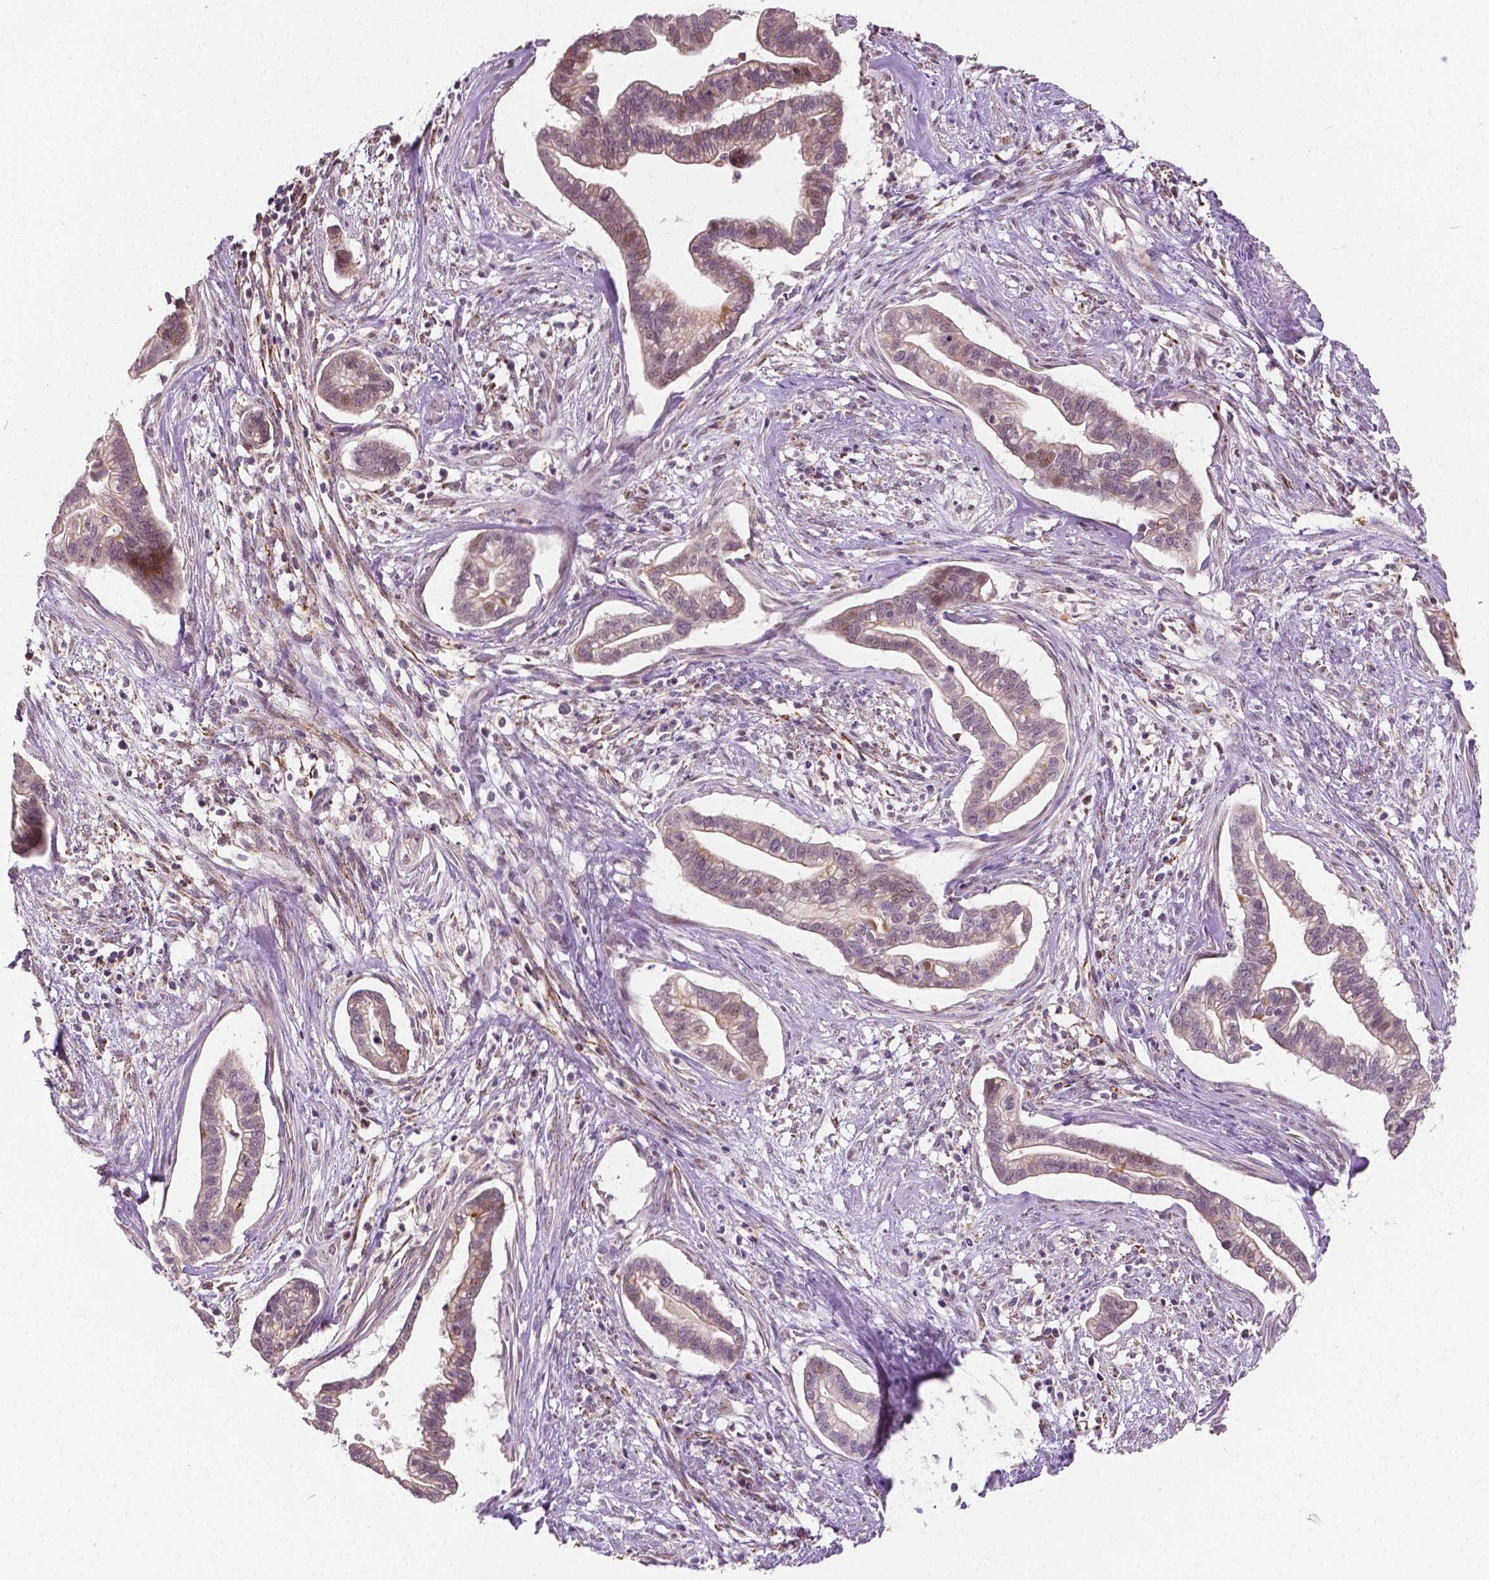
{"staining": {"intensity": "weak", "quantity": "25%-75%", "location": "cytoplasmic/membranous,nuclear"}, "tissue": "cervical cancer", "cell_type": "Tumor cells", "image_type": "cancer", "snomed": [{"axis": "morphology", "description": "Adenocarcinoma, NOS"}, {"axis": "topography", "description": "Cervix"}], "caption": "Immunohistochemistry photomicrograph of human cervical cancer (adenocarcinoma) stained for a protein (brown), which reveals low levels of weak cytoplasmic/membranous and nuclear positivity in about 25%-75% of tumor cells.", "gene": "DLX6", "patient": {"sex": "female", "age": 62}}